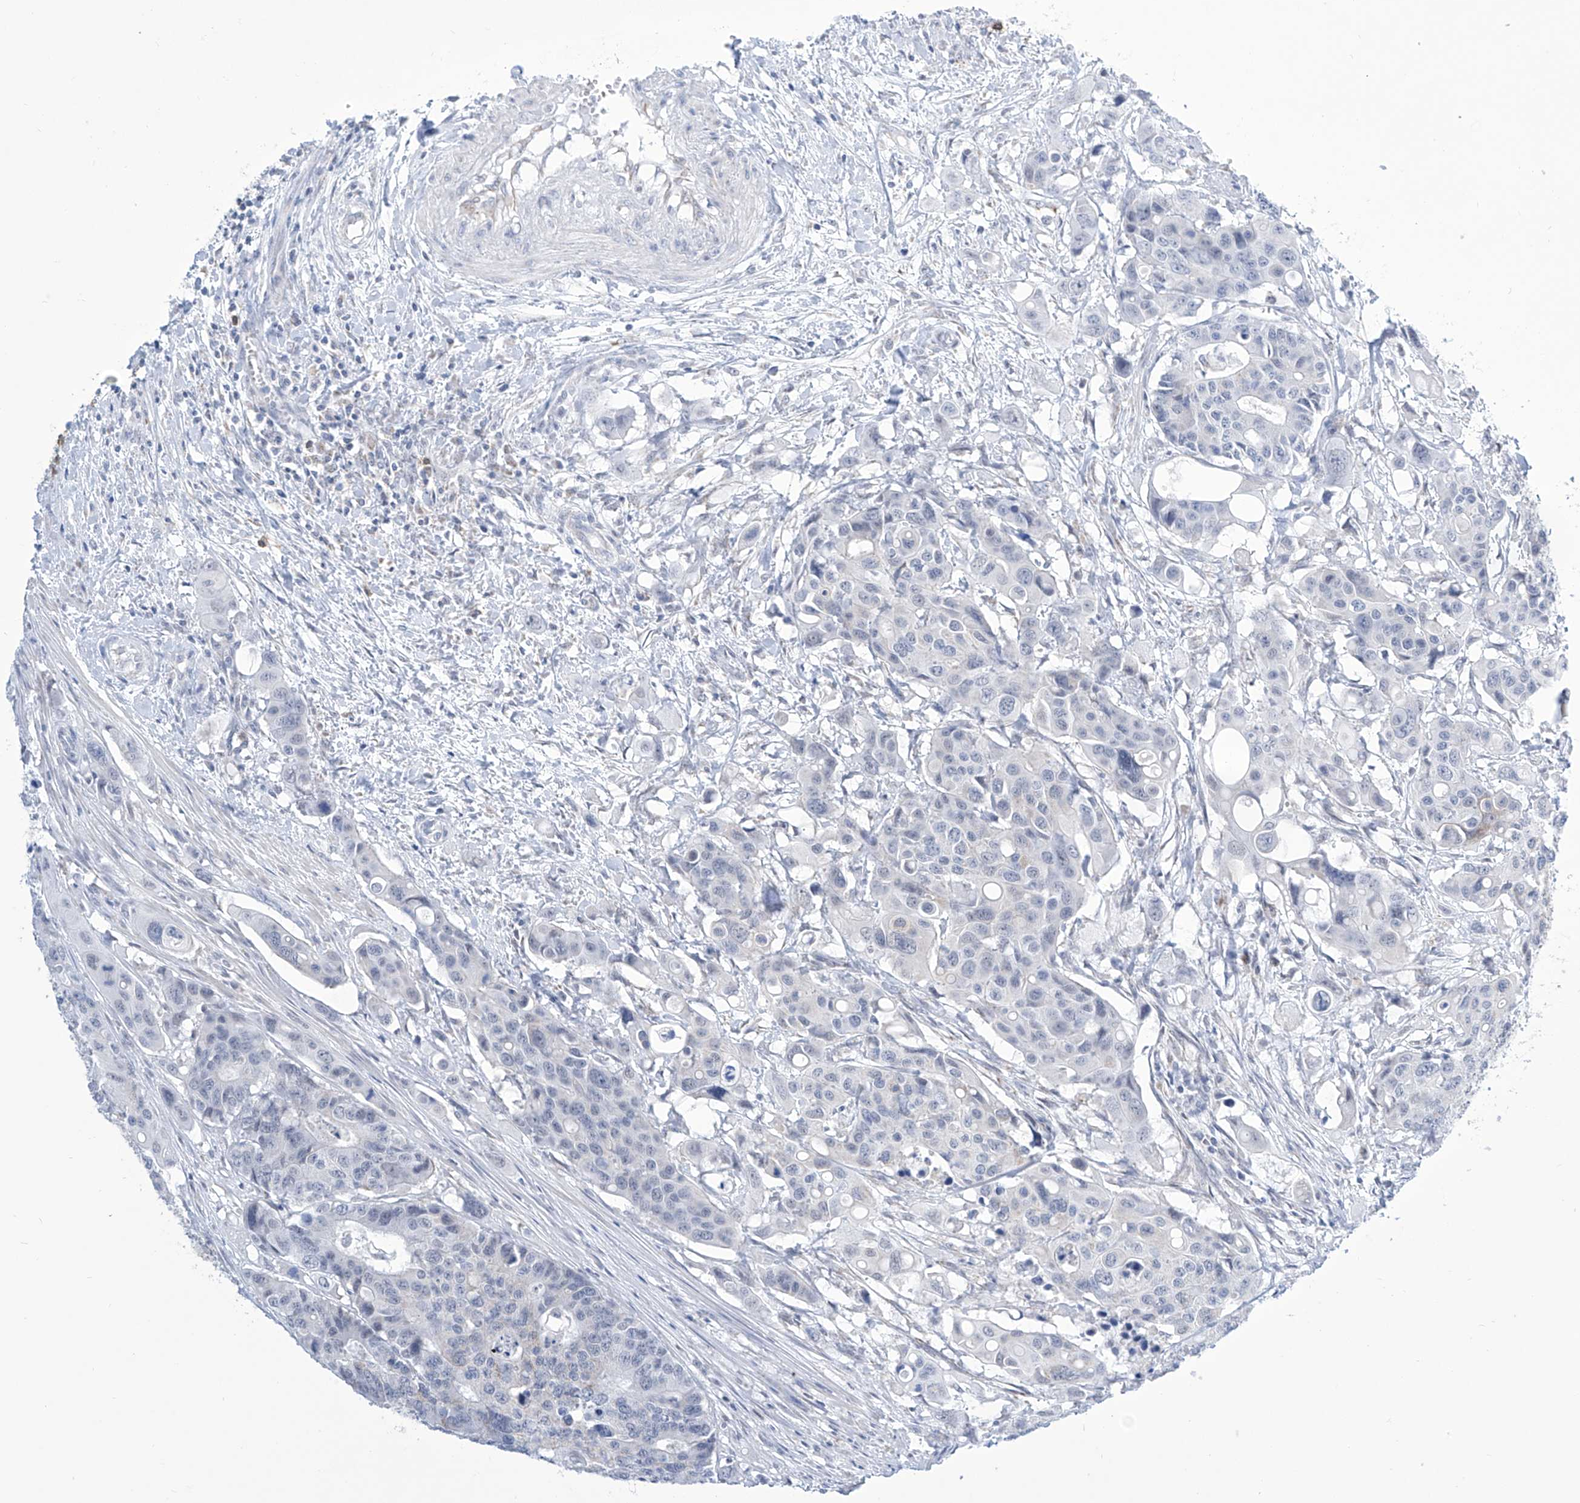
{"staining": {"intensity": "negative", "quantity": "none", "location": "none"}, "tissue": "colorectal cancer", "cell_type": "Tumor cells", "image_type": "cancer", "snomed": [{"axis": "morphology", "description": "Adenocarcinoma, NOS"}, {"axis": "topography", "description": "Colon"}], "caption": "The photomicrograph reveals no staining of tumor cells in colorectal cancer.", "gene": "ALDH6A1", "patient": {"sex": "male", "age": 77}}